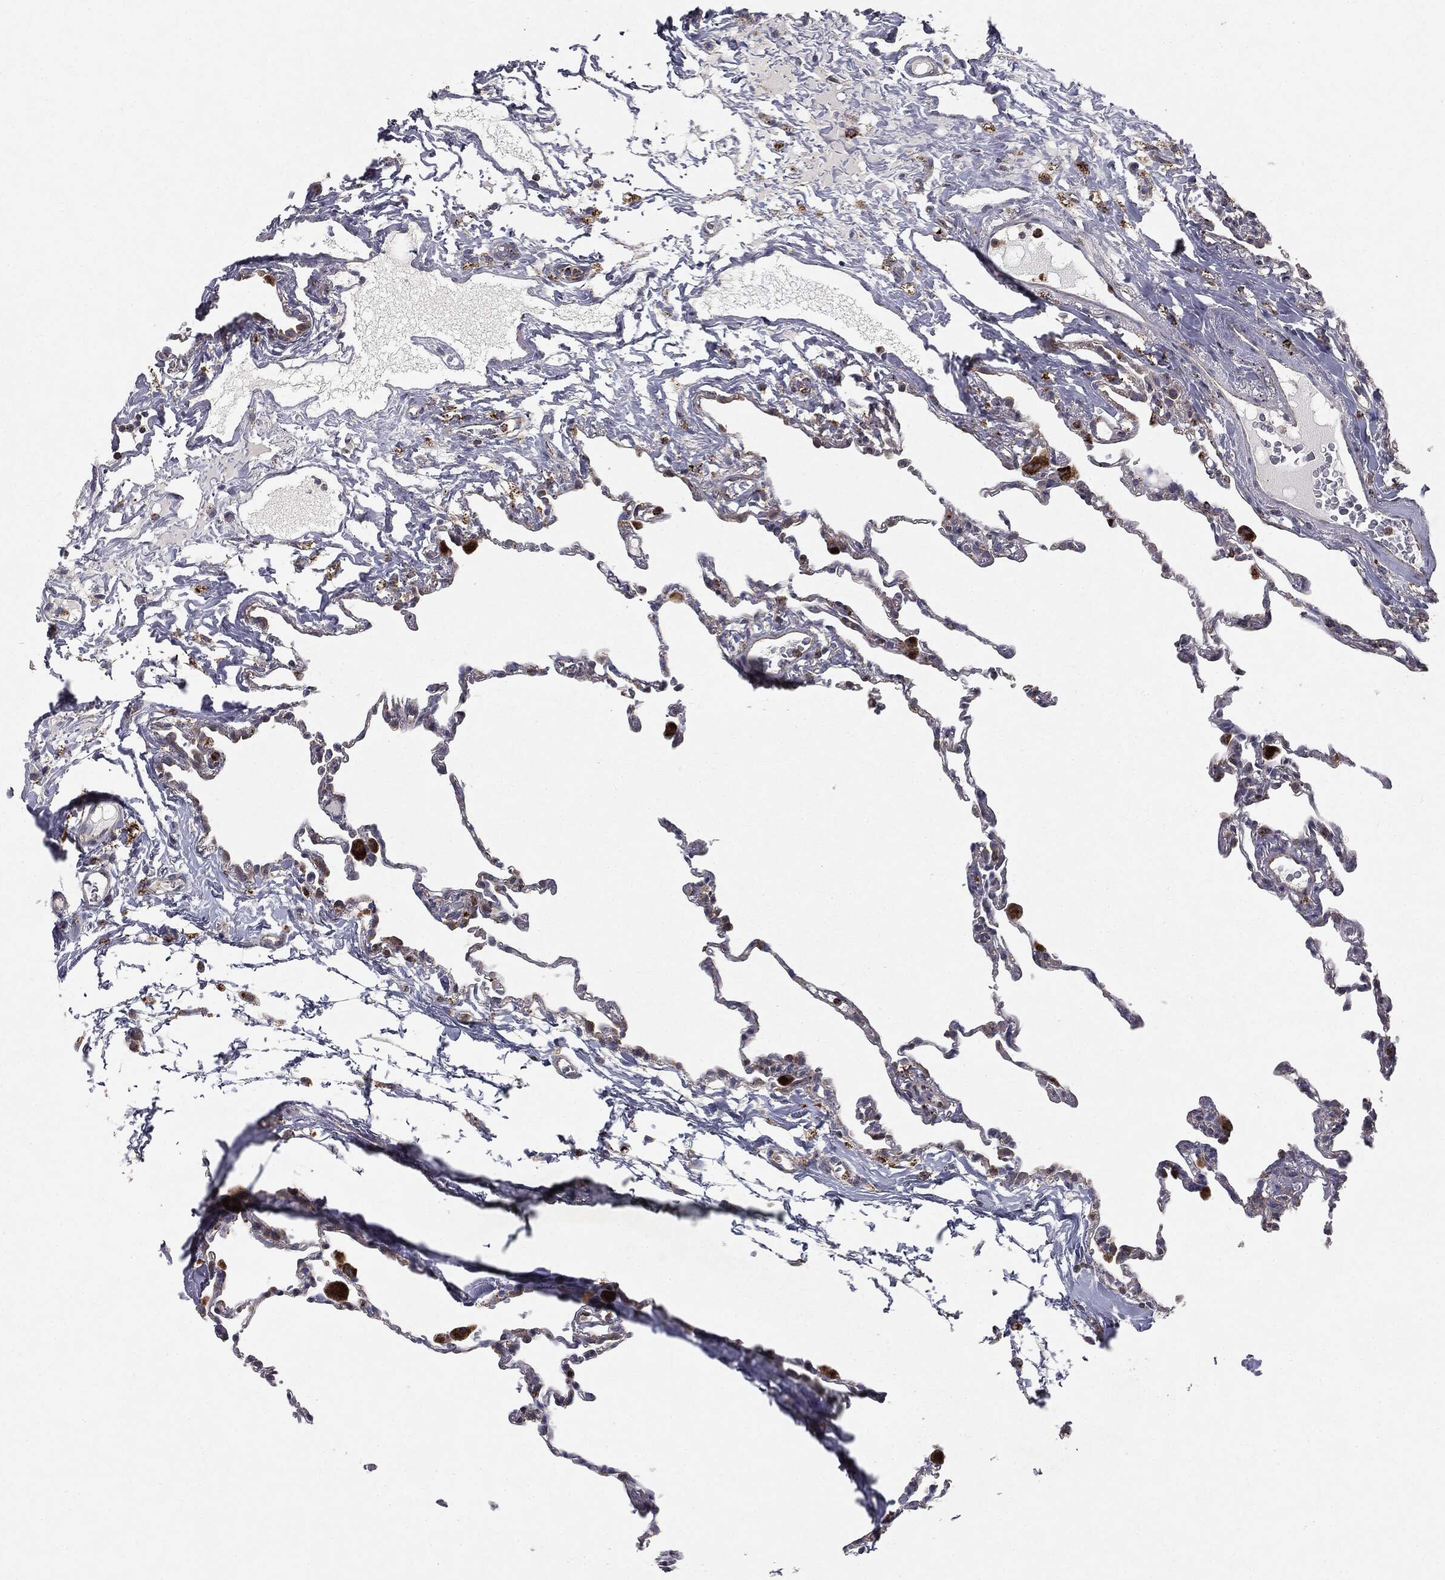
{"staining": {"intensity": "moderate", "quantity": "<25%", "location": "cytoplasmic/membranous"}, "tissue": "lung", "cell_type": "Alveolar cells", "image_type": "normal", "snomed": [{"axis": "morphology", "description": "Normal tissue, NOS"}, {"axis": "topography", "description": "Lung"}], "caption": "Immunohistochemistry (IHC) image of unremarkable lung: lung stained using immunohistochemistry demonstrates low levels of moderate protein expression localized specifically in the cytoplasmic/membranous of alveolar cells, appearing as a cytoplasmic/membranous brown color.", "gene": "CTSA", "patient": {"sex": "female", "age": 57}}